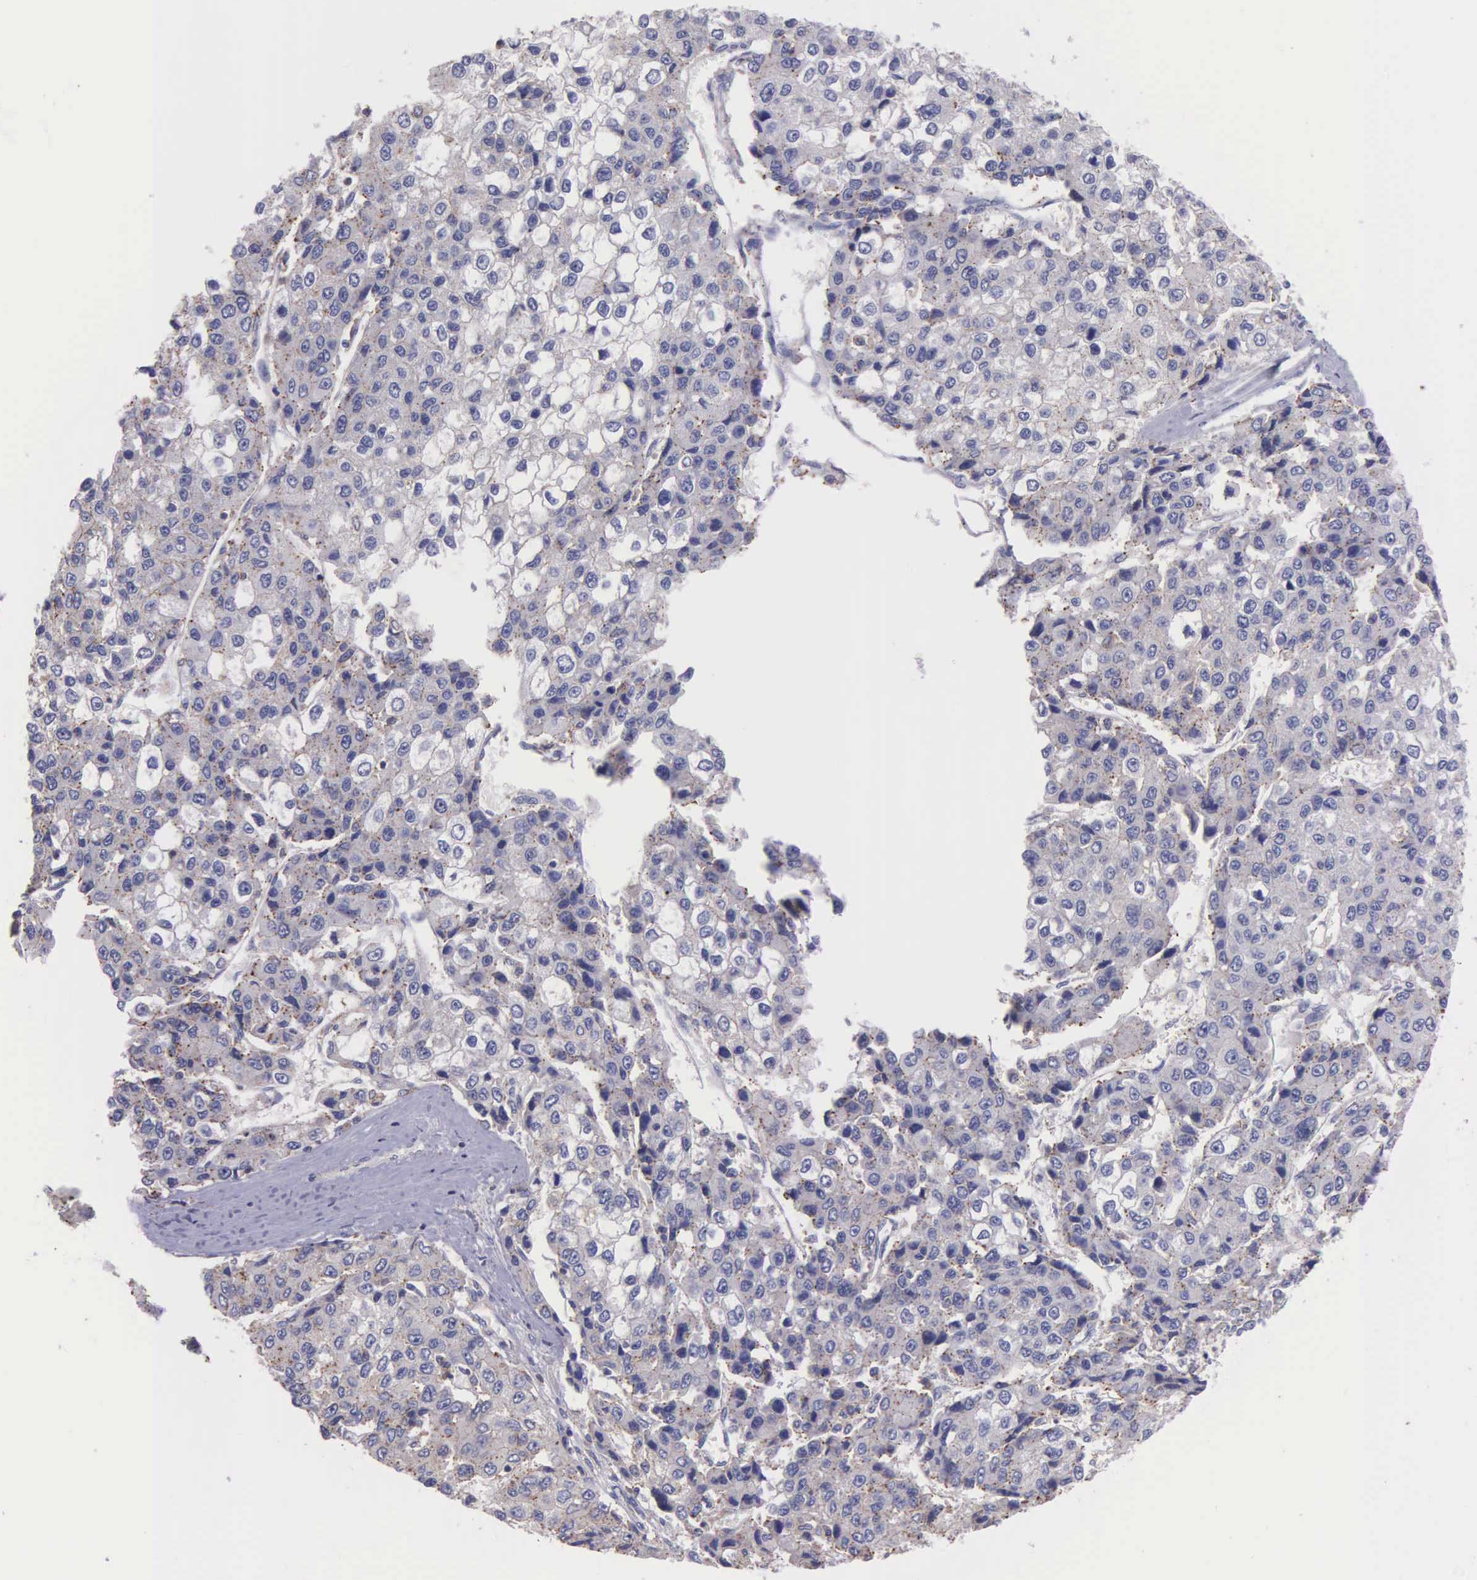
{"staining": {"intensity": "weak", "quantity": ">75%", "location": "cytoplasmic/membranous"}, "tissue": "liver cancer", "cell_type": "Tumor cells", "image_type": "cancer", "snomed": [{"axis": "morphology", "description": "Carcinoma, Hepatocellular, NOS"}, {"axis": "topography", "description": "Liver"}], "caption": "Immunohistochemistry photomicrograph of neoplastic tissue: human liver cancer stained using immunohistochemistry exhibits low levels of weak protein expression localized specifically in the cytoplasmic/membranous of tumor cells, appearing as a cytoplasmic/membranous brown color.", "gene": "MIA2", "patient": {"sex": "female", "age": 66}}